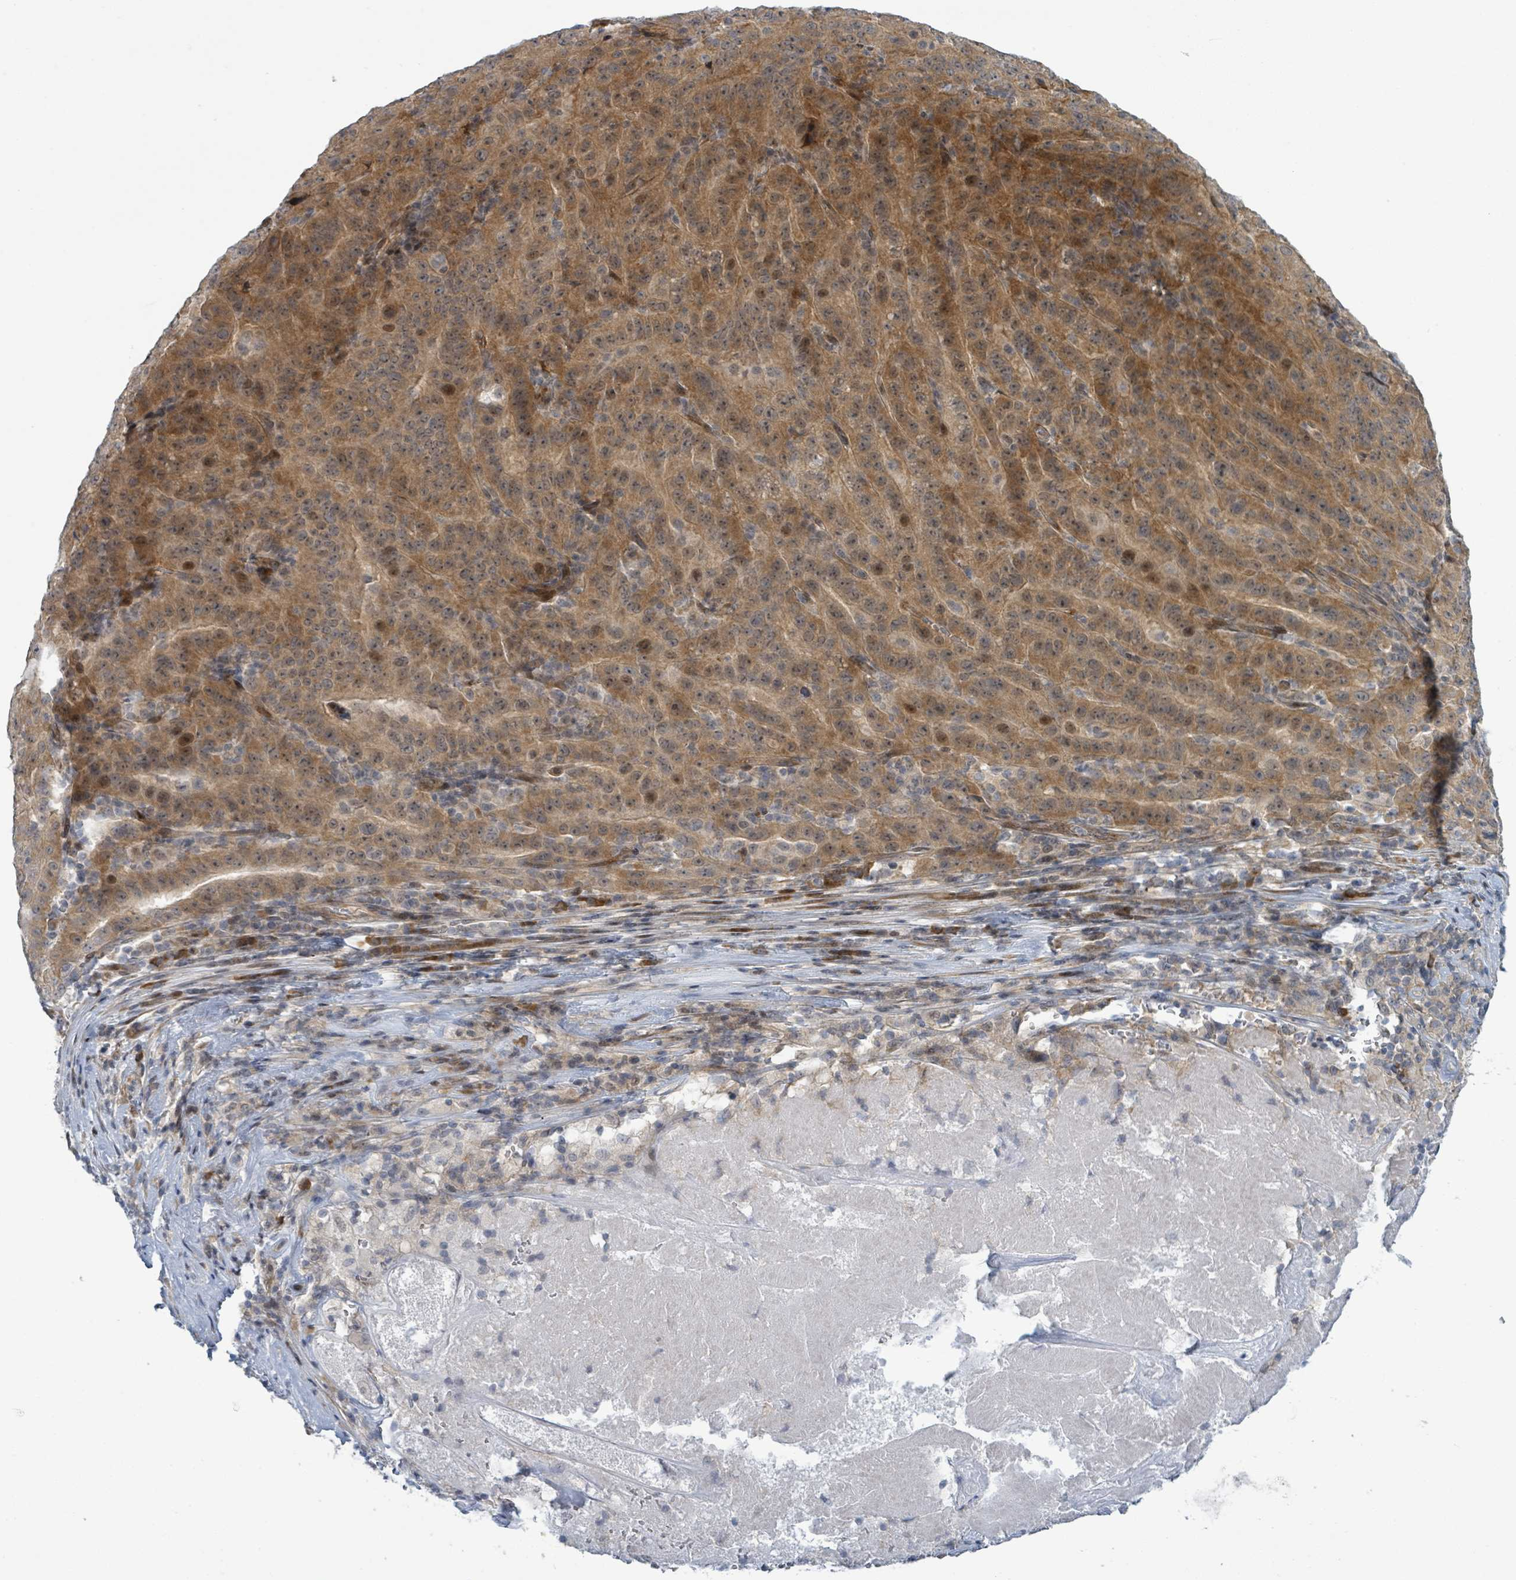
{"staining": {"intensity": "moderate", "quantity": ">75%", "location": "cytoplasmic/membranous"}, "tissue": "pancreatic cancer", "cell_type": "Tumor cells", "image_type": "cancer", "snomed": [{"axis": "morphology", "description": "Adenocarcinoma, NOS"}, {"axis": "topography", "description": "Pancreas"}], "caption": "Approximately >75% of tumor cells in pancreatic cancer (adenocarcinoma) show moderate cytoplasmic/membranous protein positivity as visualized by brown immunohistochemical staining.", "gene": "RPL32", "patient": {"sex": "male", "age": 63}}